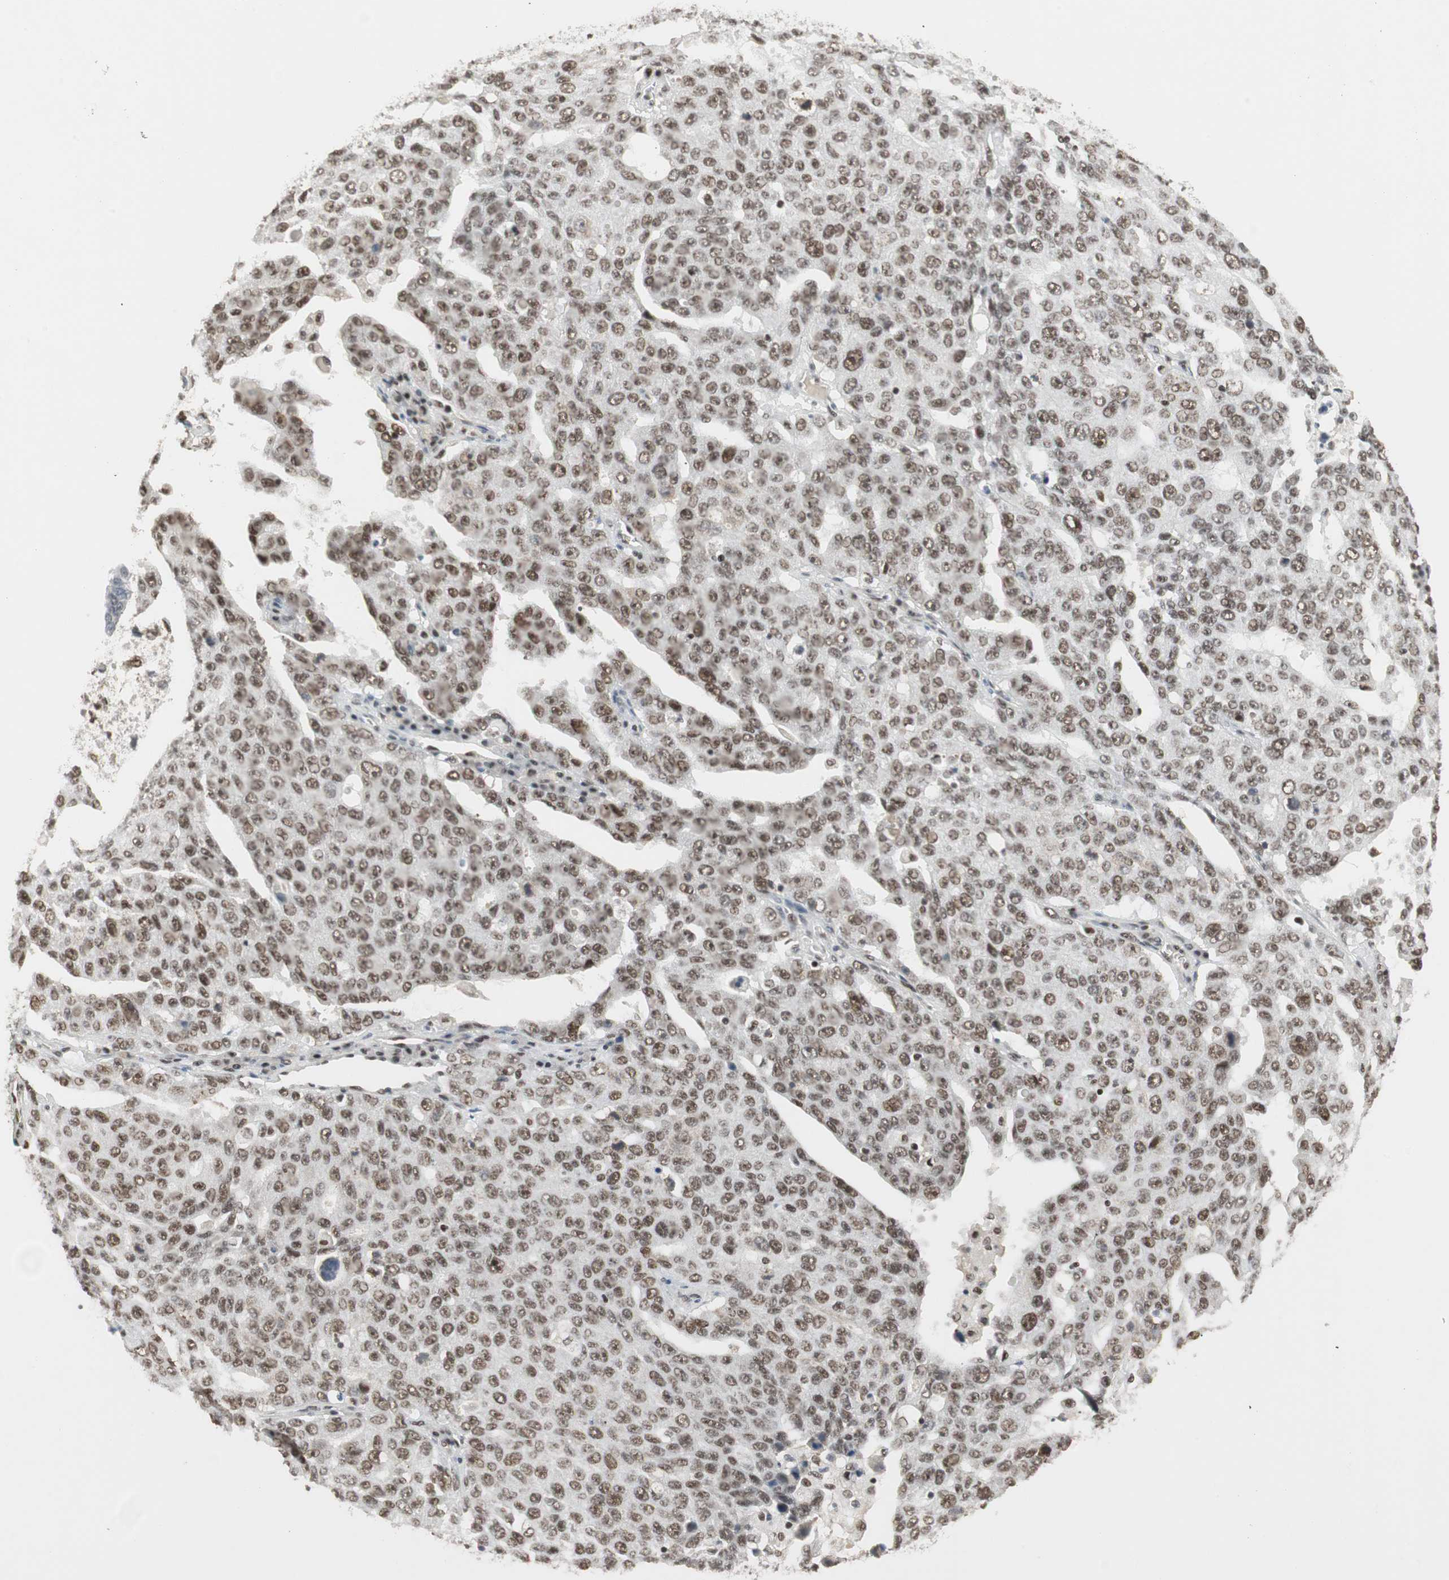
{"staining": {"intensity": "moderate", "quantity": ">75%", "location": "nuclear"}, "tissue": "ovarian cancer", "cell_type": "Tumor cells", "image_type": "cancer", "snomed": [{"axis": "morphology", "description": "Carcinoma, endometroid"}, {"axis": "topography", "description": "Ovary"}], "caption": "Brown immunohistochemical staining in human ovarian cancer reveals moderate nuclear expression in approximately >75% of tumor cells.", "gene": "RTF1", "patient": {"sex": "female", "age": 62}}